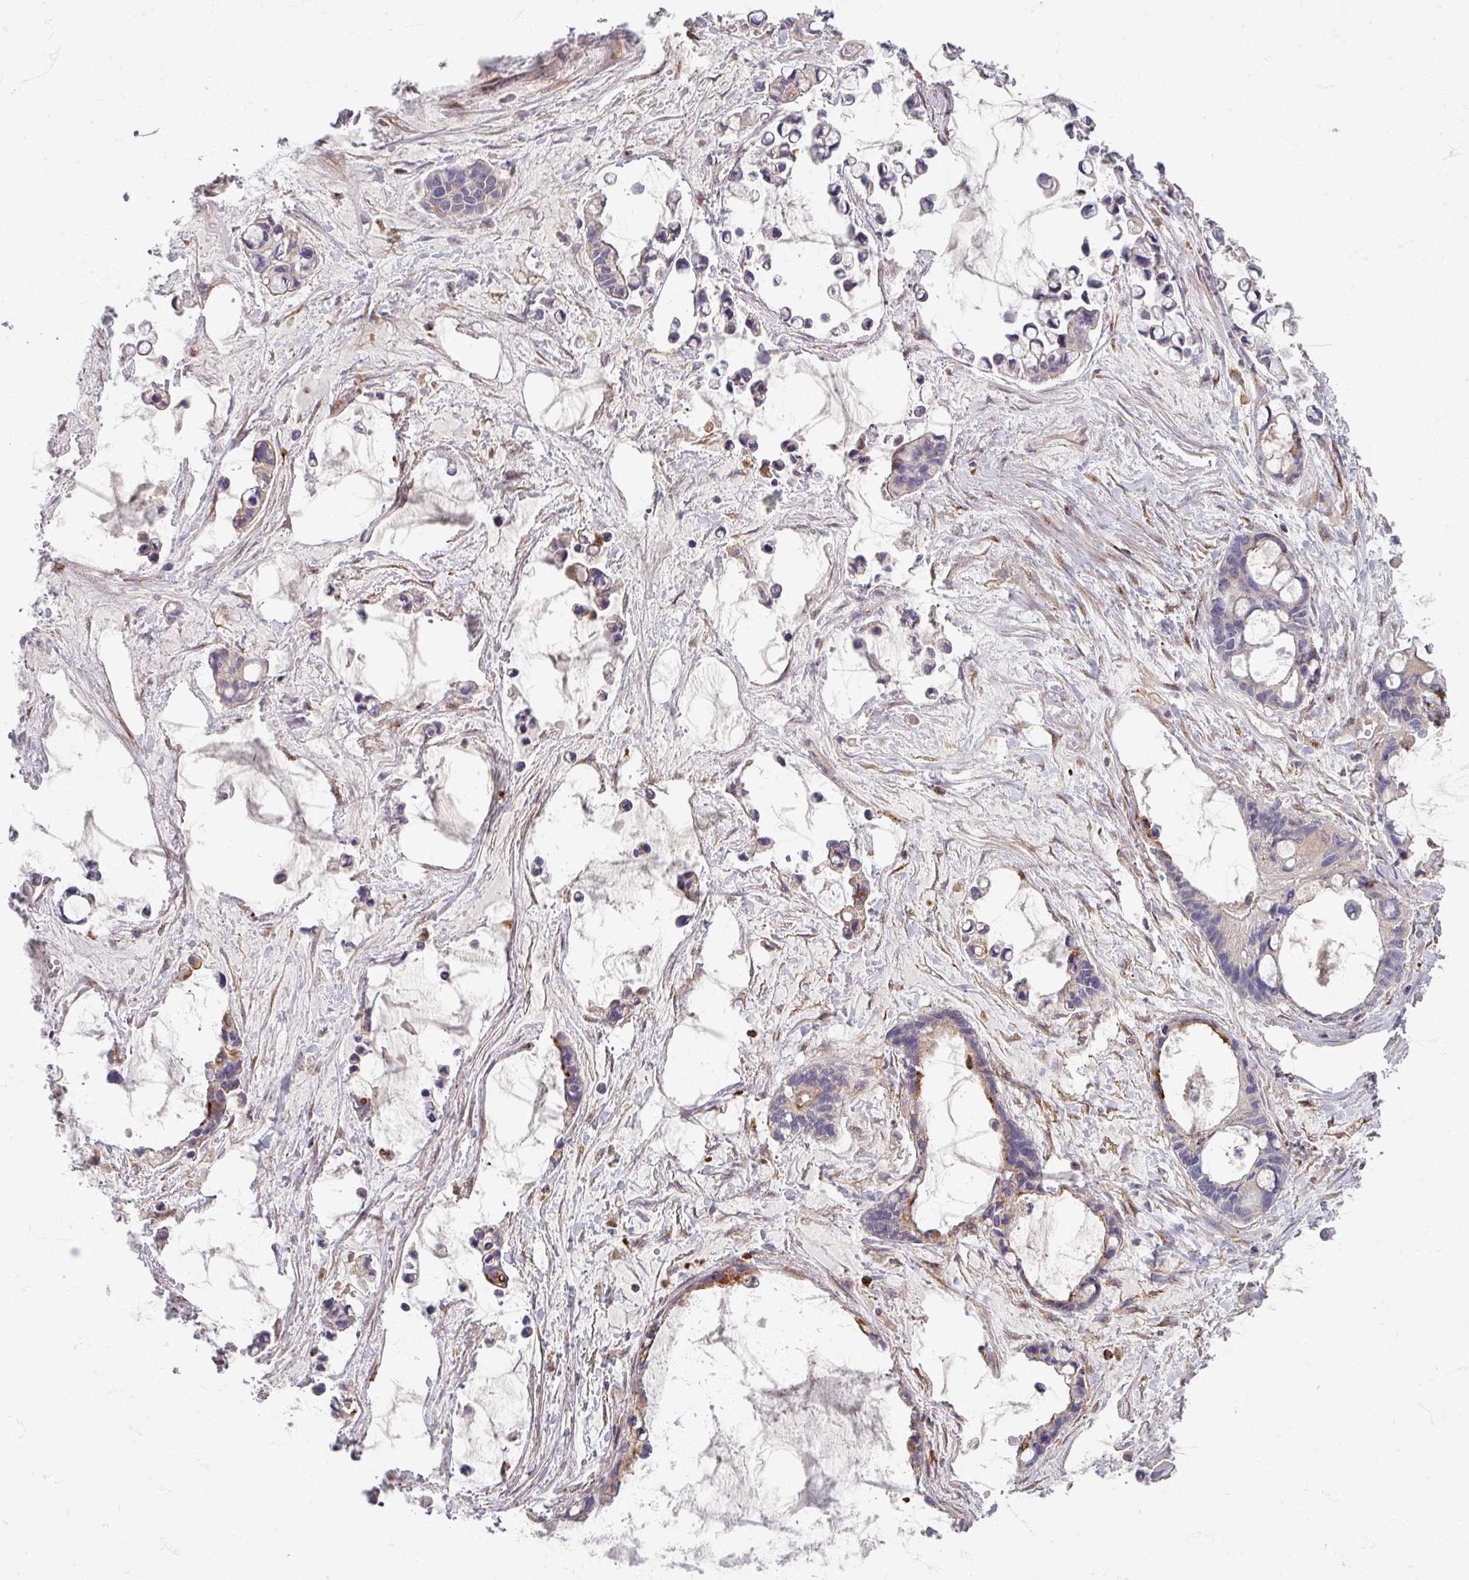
{"staining": {"intensity": "moderate", "quantity": "<25%", "location": "cytoplasmic/membranous"}, "tissue": "ovarian cancer", "cell_type": "Tumor cells", "image_type": "cancer", "snomed": [{"axis": "morphology", "description": "Cystadenocarcinoma, mucinous, NOS"}, {"axis": "topography", "description": "Ovary"}], "caption": "Immunohistochemistry staining of mucinous cystadenocarcinoma (ovarian), which displays low levels of moderate cytoplasmic/membranous expression in about <25% of tumor cells indicating moderate cytoplasmic/membranous protein staining. The staining was performed using DAB (brown) for protein detection and nuclei were counterstained in hematoxylin (blue).", "gene": "GABARAPL1", "patient": {"sex": "female", "age": 63}}